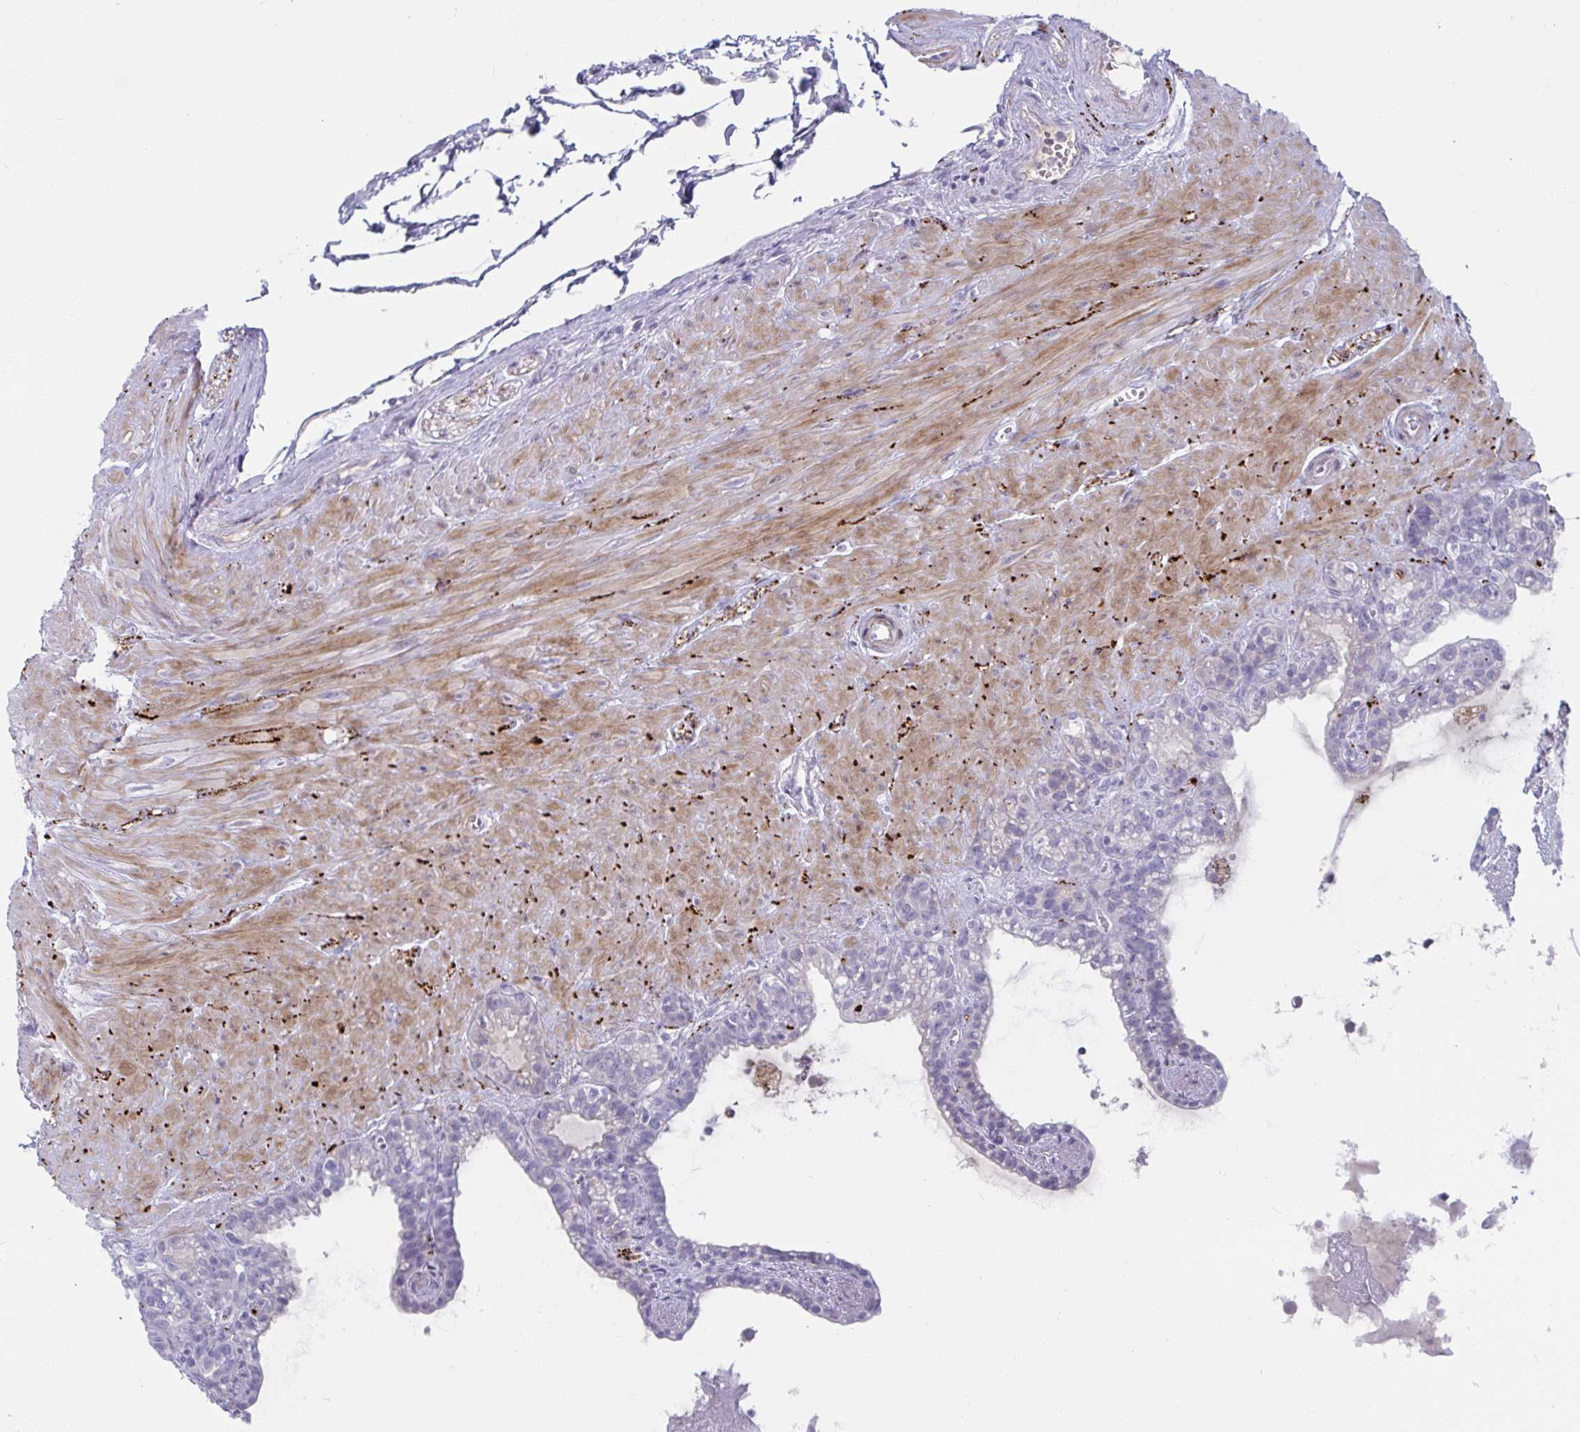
{"staining": {"intensity": "negative", "quantity": "none", "location": "none"}, "tissue": "seminal vesicle", "cell_type": "Glandular cells", "image_type": "normal", "snomed": [{"axis": "morphology", "description": "Normal tissue, NOS"}, {"axis": "topography", "description": "Seminal veicle"}], "caption": "IHC histopathology image of unremarkable seminal vesicle: human seminal vesicle stained with DAB reveals no significant protein staining in glandular cells. The staining was performed using DAB (3,3'-diaminobenzidine) to visualize the protein expression in brown, while the nuclei were stained in blue with hematoxylin (Magnification: 20x).", "gene": "NPY", "patient": {"sex": "male", "age": 76}}